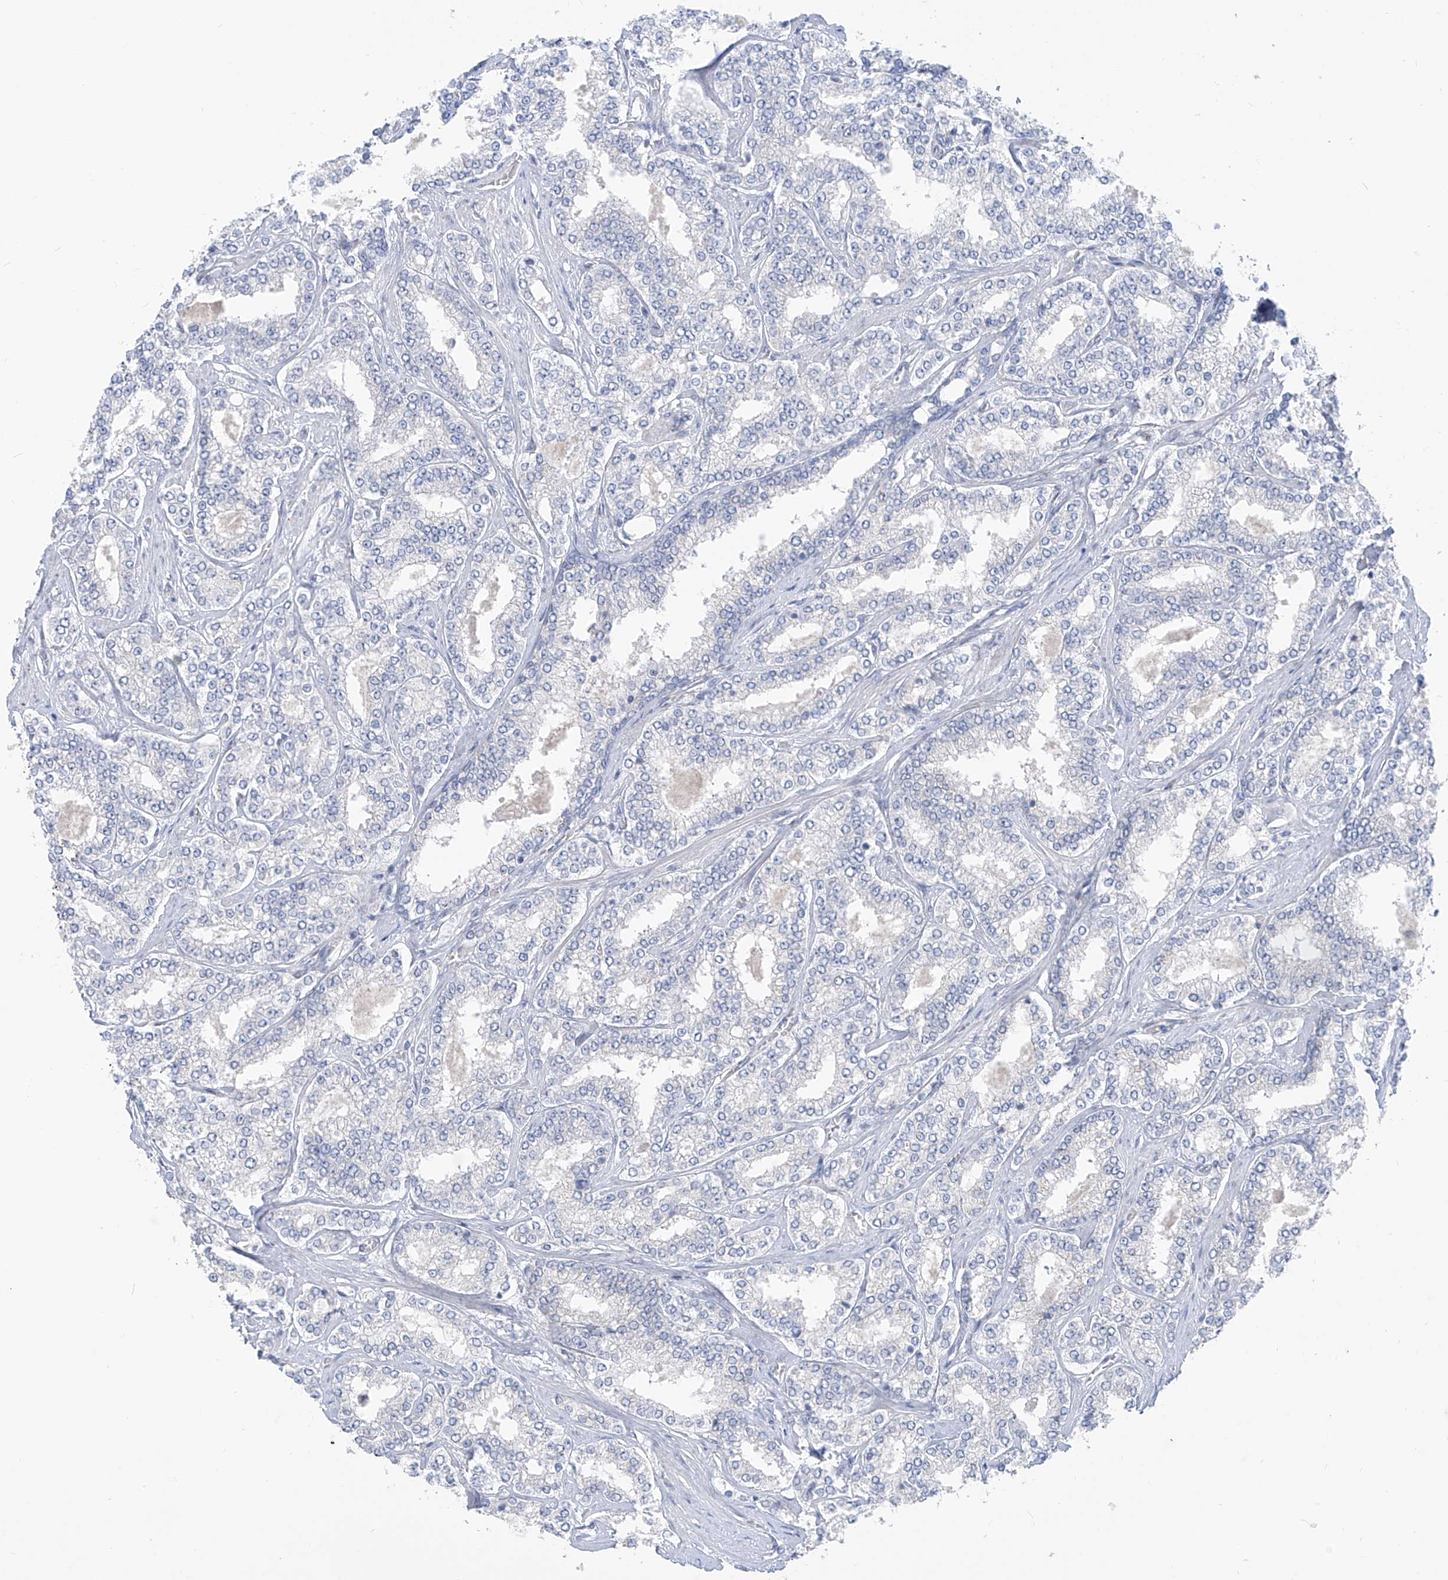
{"staining": {"intensity": "negative", "quantity": "none", "location": "none"}, "tissue": "prostate cancer", "cell_type": "Tumor cells", "image_type": "cancer", "snomed": [{"axis": "morphology", "description": "Normal tissue, NOS"}, {"axis": "morphology", "description": "Adenocarcinoma, High grade"}, {"axis": "topography", "description": "Prostate"}], "caption": "Immunohistochemistry (IHC) image of adenocarcinoma (high-grade) (prostate) stained for a protein (brown), which demonstrates no positivity in tumor cells.", "gene": "KRTAP25-1", "patient": {"sex": "male", "age": 83}}